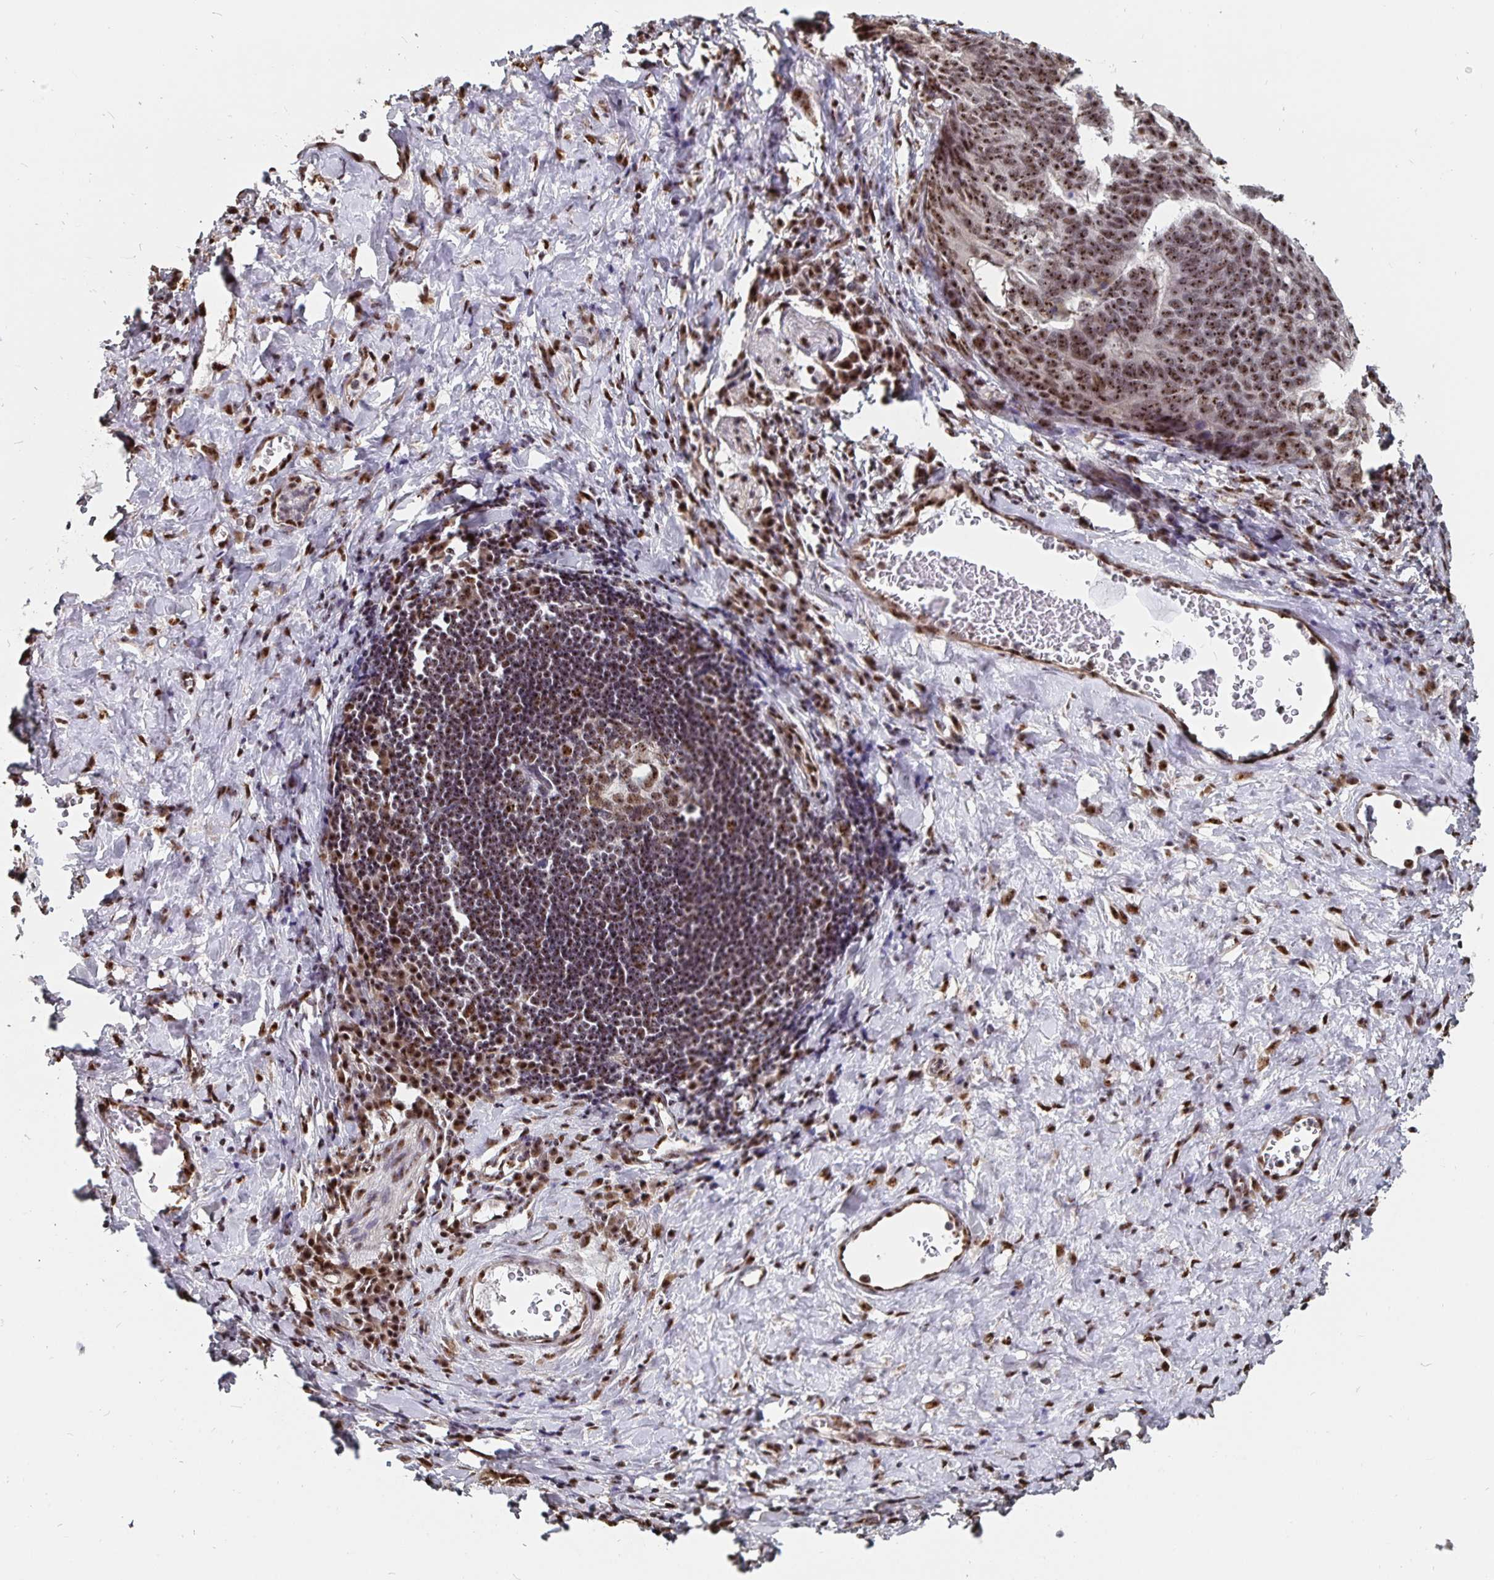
{"staining": {"intensity": "moderate", "quantity": ">75%", "location": "nuclear"}, "tissue": "stomach cancer", "cell_type": "Tumor cells", "image_type": "cancer", "snomed": [{"axis": "morphology", "description": "Normal tissue, NOS"}, {"axis": "morphology", "description": "Adenocarcinoma, NOS"}, {"axis": "topography", "description": "Stomach"}], "caption": "The image shows staining of stomach cancer, revealing moderate nuclear protein staining (brown color) within tumor cells. Ihc stains the protein of interest in brown and the nuclei are stained blue.", "gene": "LAS1L", "patient": {"sex": "female", "age": 64}}